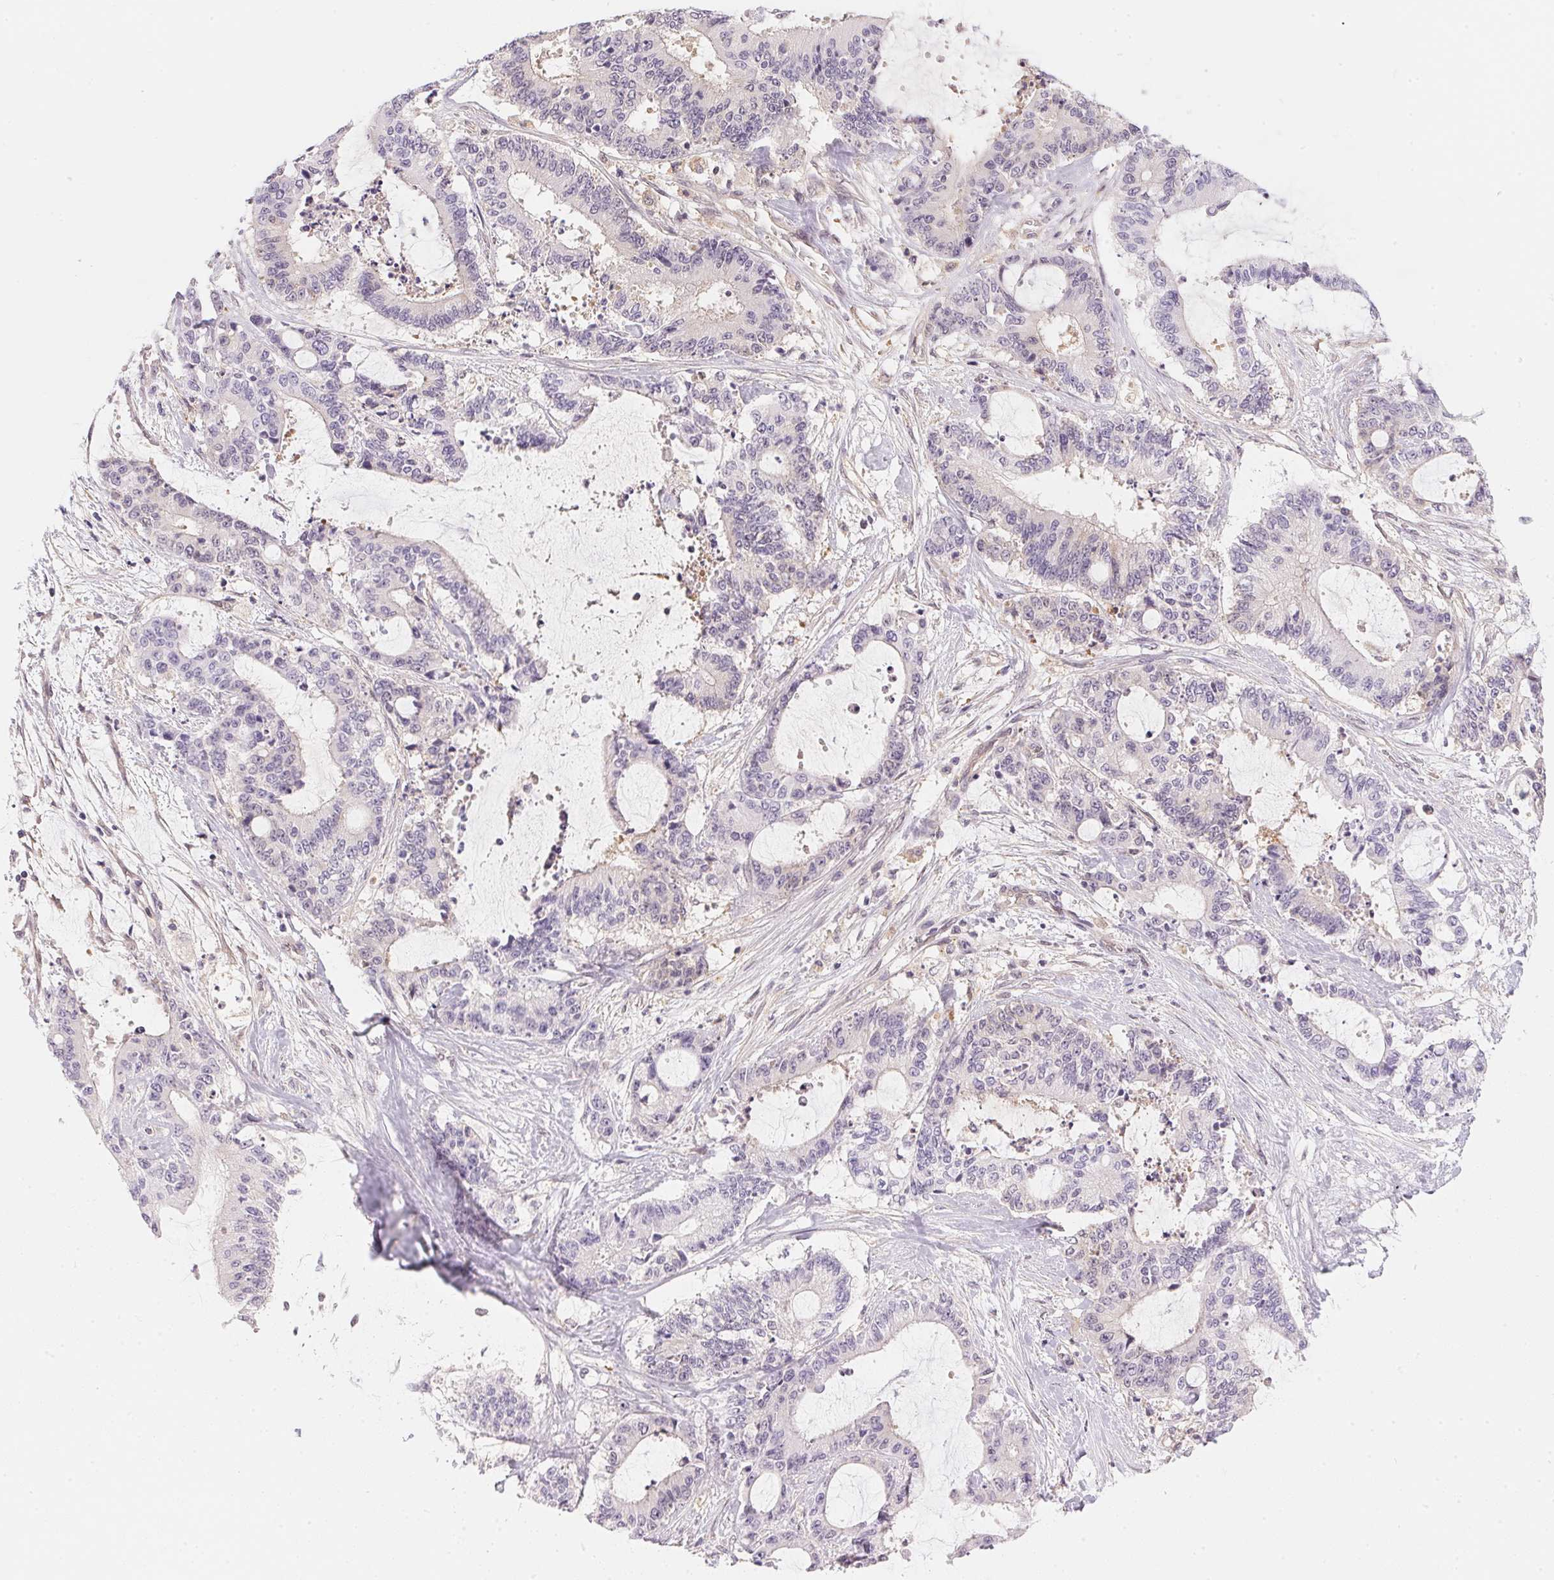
{"staining": {"intensity": "negative", "quantity": "none", "location": "none"}, "tissue": "liver cancer", "cell_type": "Tumor cells", "image_type": "cancer", "snomed": [{"axis": "morphology", "description": "Cholangiocarcinoma"}, {"axis": "topography", "description": "Liver"}], "caption": "Tumor cells are negative for brown protein staining in liver cancer.", "gene": "BLMH", "patient": {"sex": "female", "age": 73}}